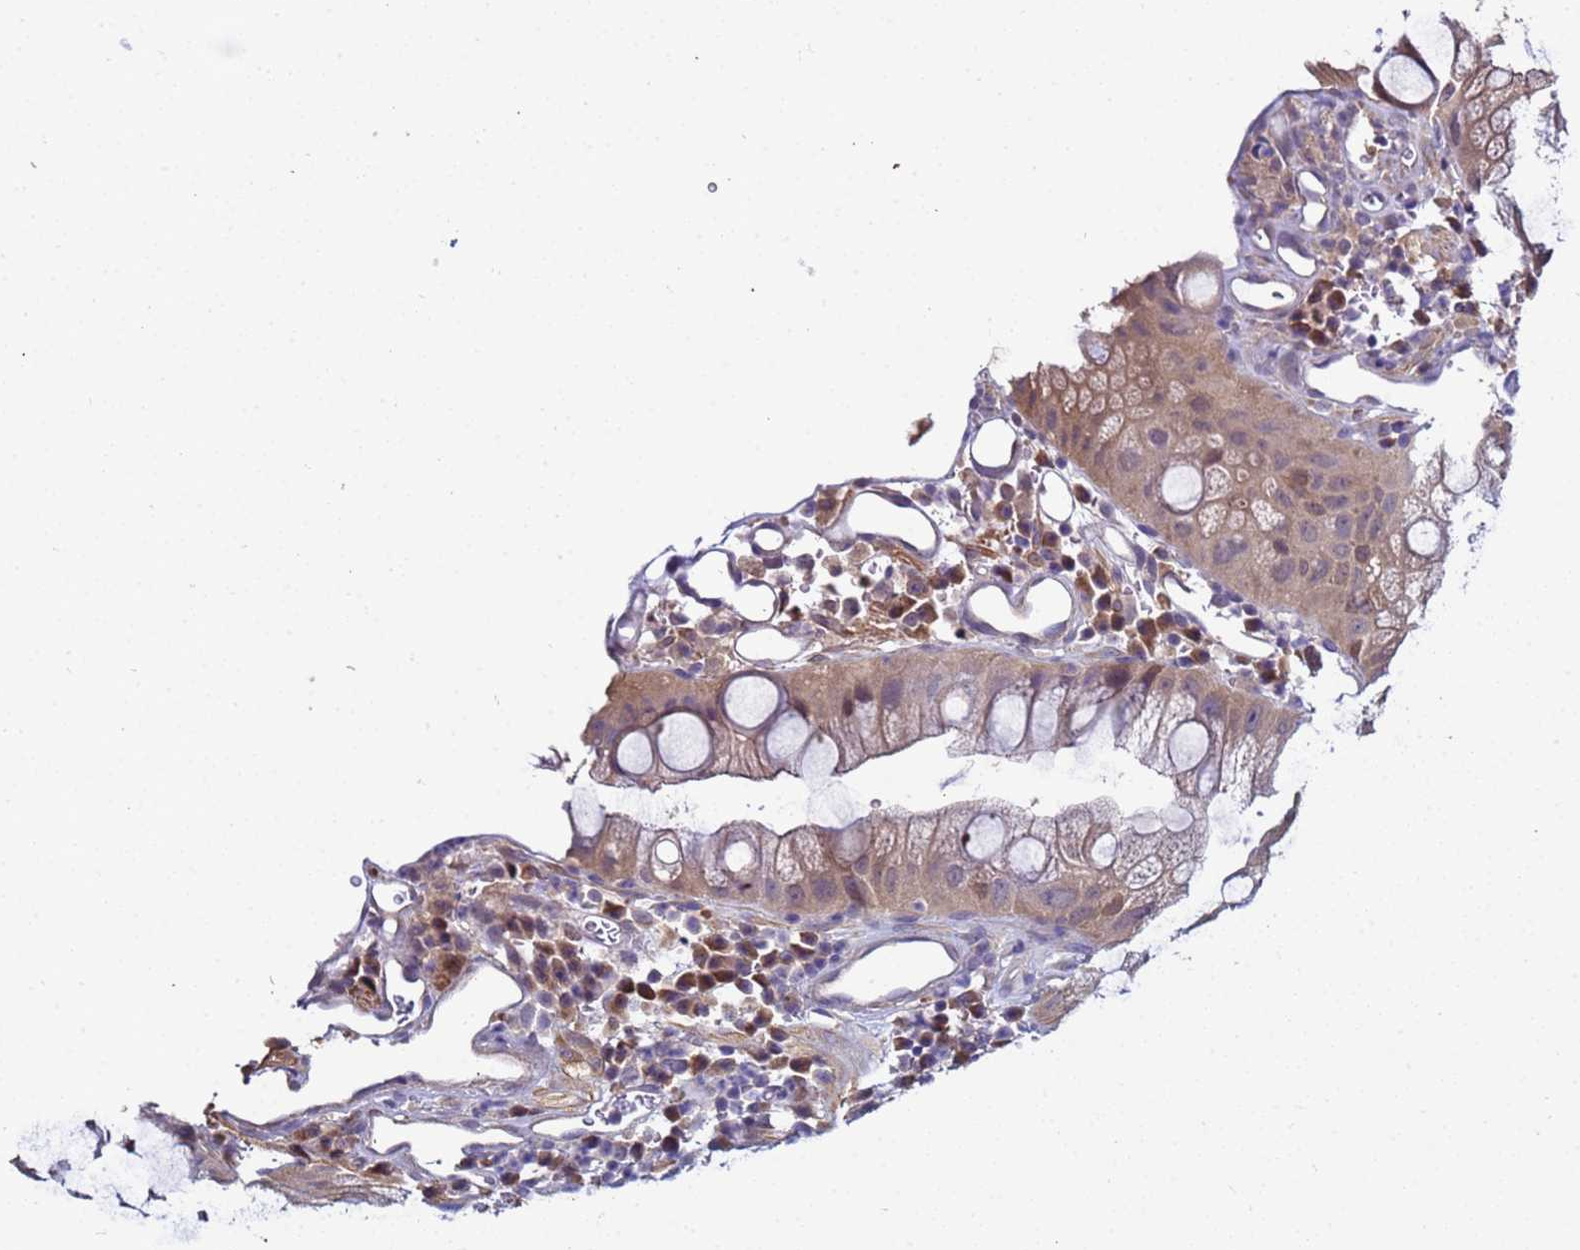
{"staining": {"intensity": "moderate", "quantity": ">75%", "location": "cytoplasmic/membranous"}, "tissue": "colorectal cancer", "cell_type": "Tumor cells", "image_type": "cancer", "snomed": [{"axis": "morphology", "description": "Adenocarcinoma, NOS"}, {"axis": "topography", "description": "Rectum"}], "caption": "Colorectal adenocarcinoma stained with immunohistochemistry (IHC) exhibits moderate cytoplasmic/membranous expression in approximately >75% of tumor cells.", "gene": "NAXE", "patient": {"sex": "male", "age": 63}}